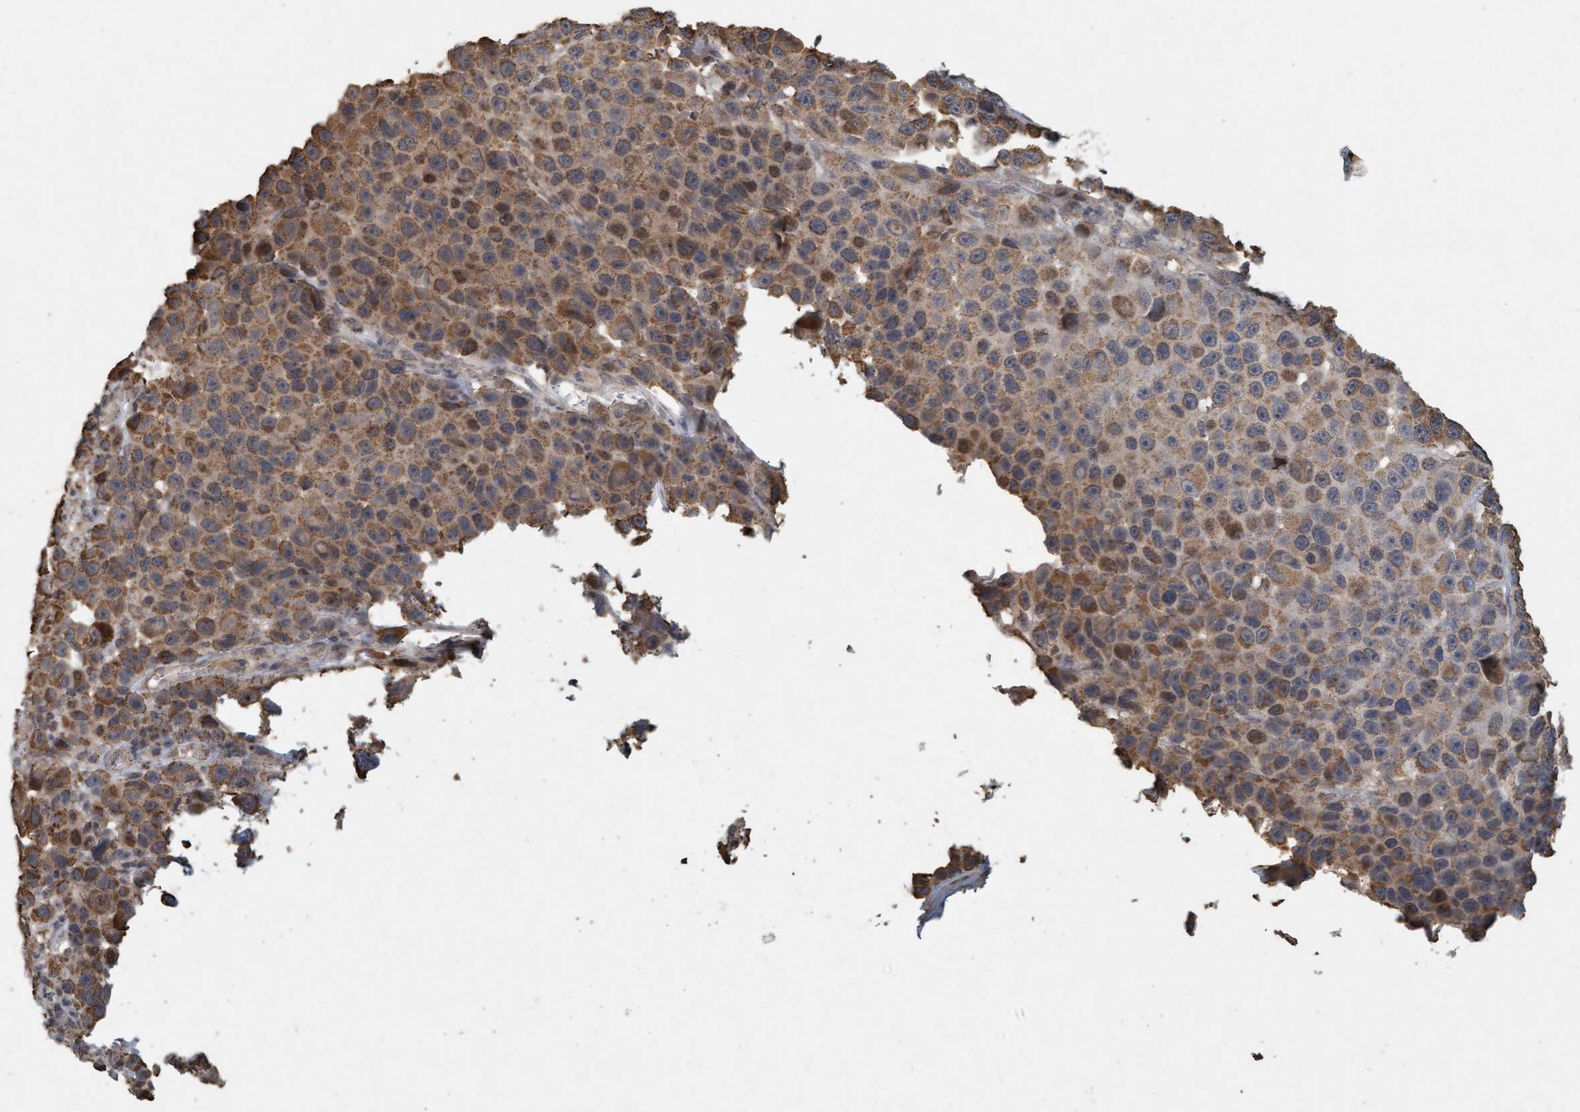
{"staining": {"intensity": "moderate", "quantity": ">75%", "location": "cytoplasmic/membranous"}, "tissue": "melanoma", "cell_type": "Tumor cells", "image_type": "cancer", "snomed": [{"axis": "morphology", "description": "Malignant melanoma, NOS"}, {"axis": "topography", "description": "Skin"}], "caption": "Human malignant melanoma stained with a protein marker demonstrates moderate staining in tumor cells.", "gene": "VSIG8", "patient": {"sex": "male", "age": 53}}